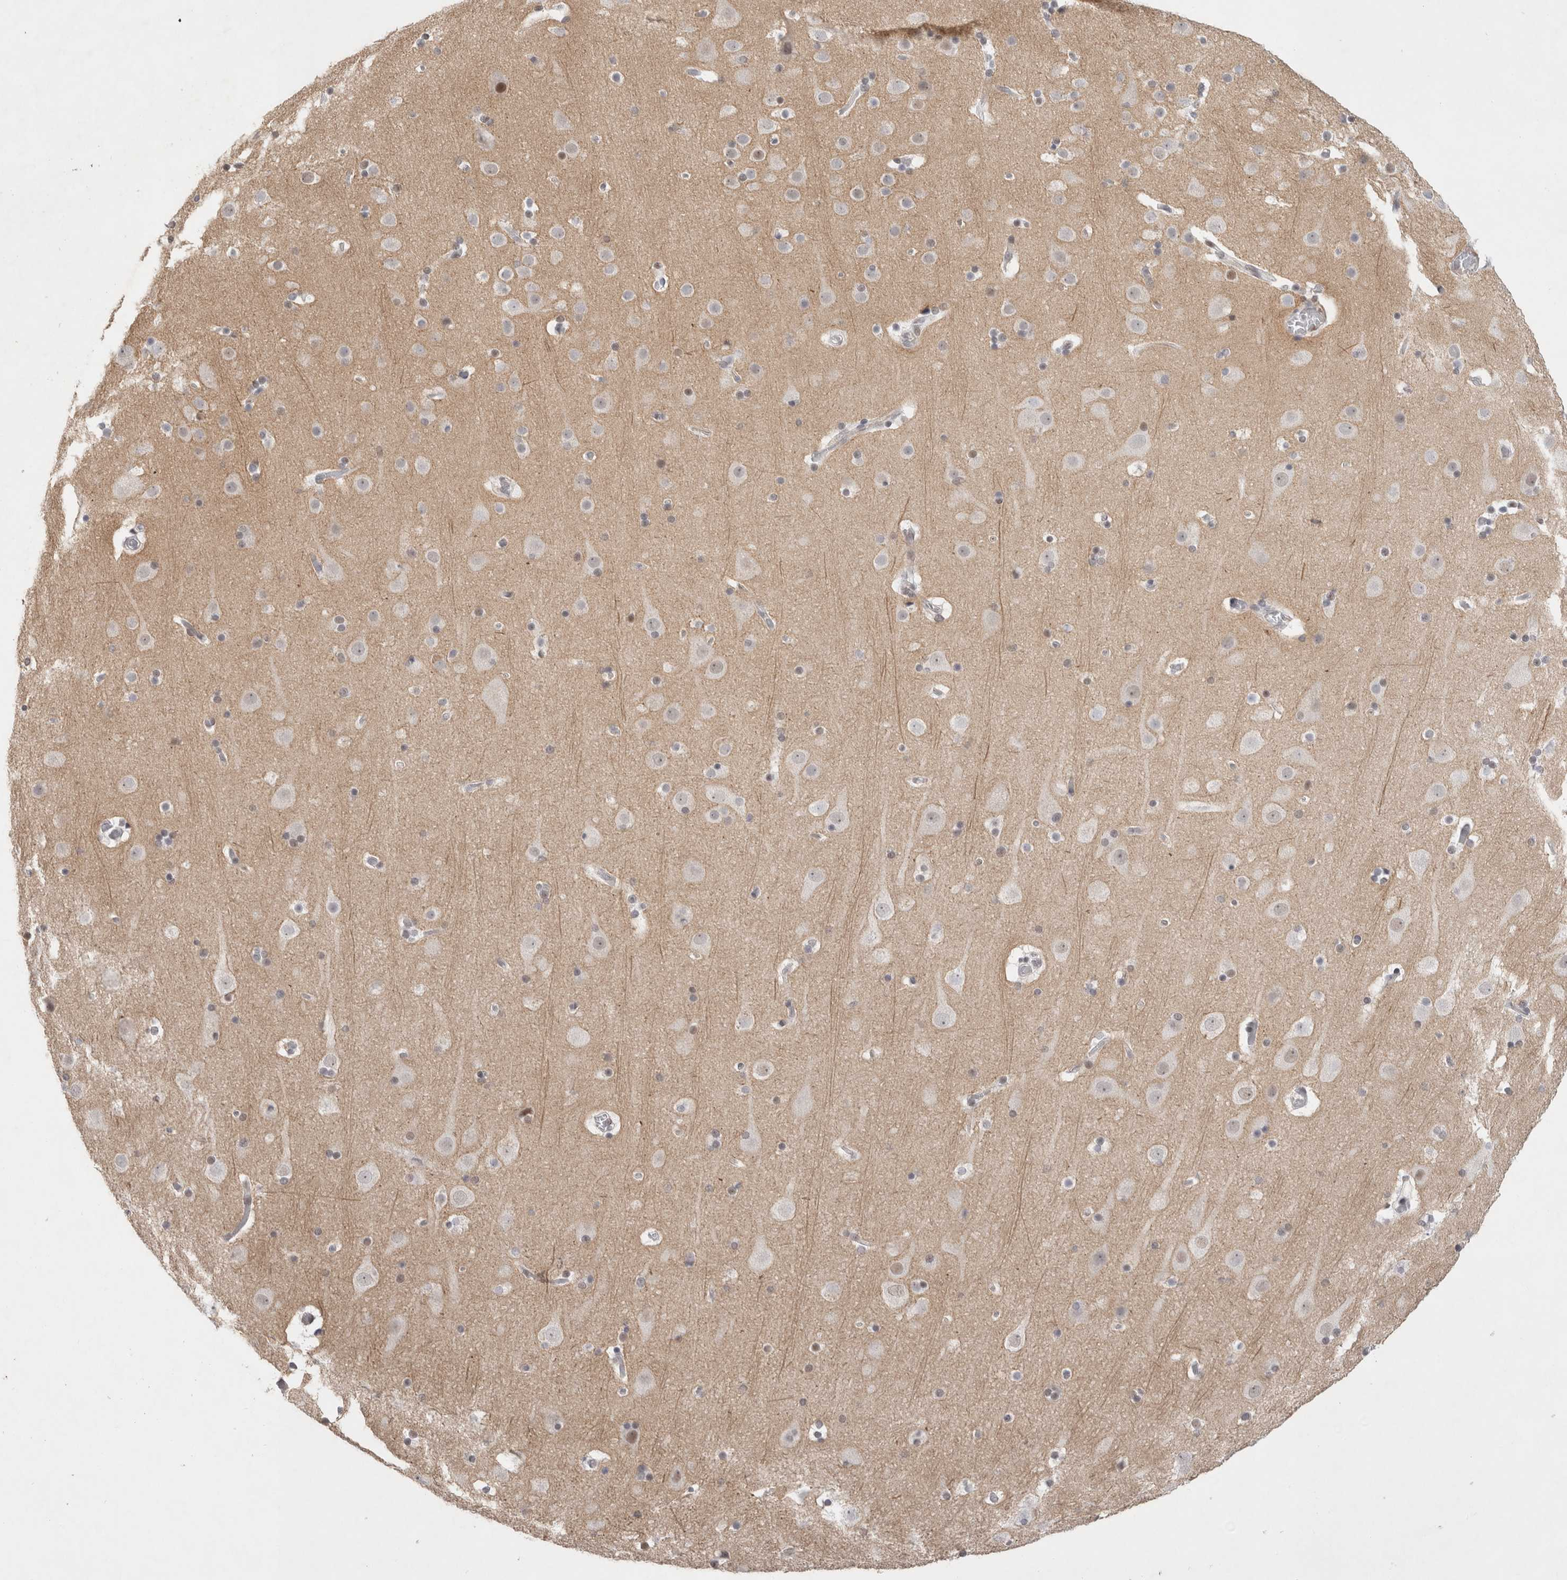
{"staining": {"intensity": "weak", "quantity": "<25%", "location": "nuclear"}, "tissue": "cerebral cortex", "cell_type": "Endothelial cells", "image_type": "normal", "snomed": [{"axis": "morphology", "description": "Normal tissue, NOS"}, {"axis": "topography", "description": "Cerebral cortex"}], "caption": "This micrograph is of normal cerebral cortex stained with IHC to label a protein in brown with the nuclei are counter-stained blue. There is no positivity in endothelial cells.", "gene": "RECQL4", "patient": {"sex": "male", "age": 57}}